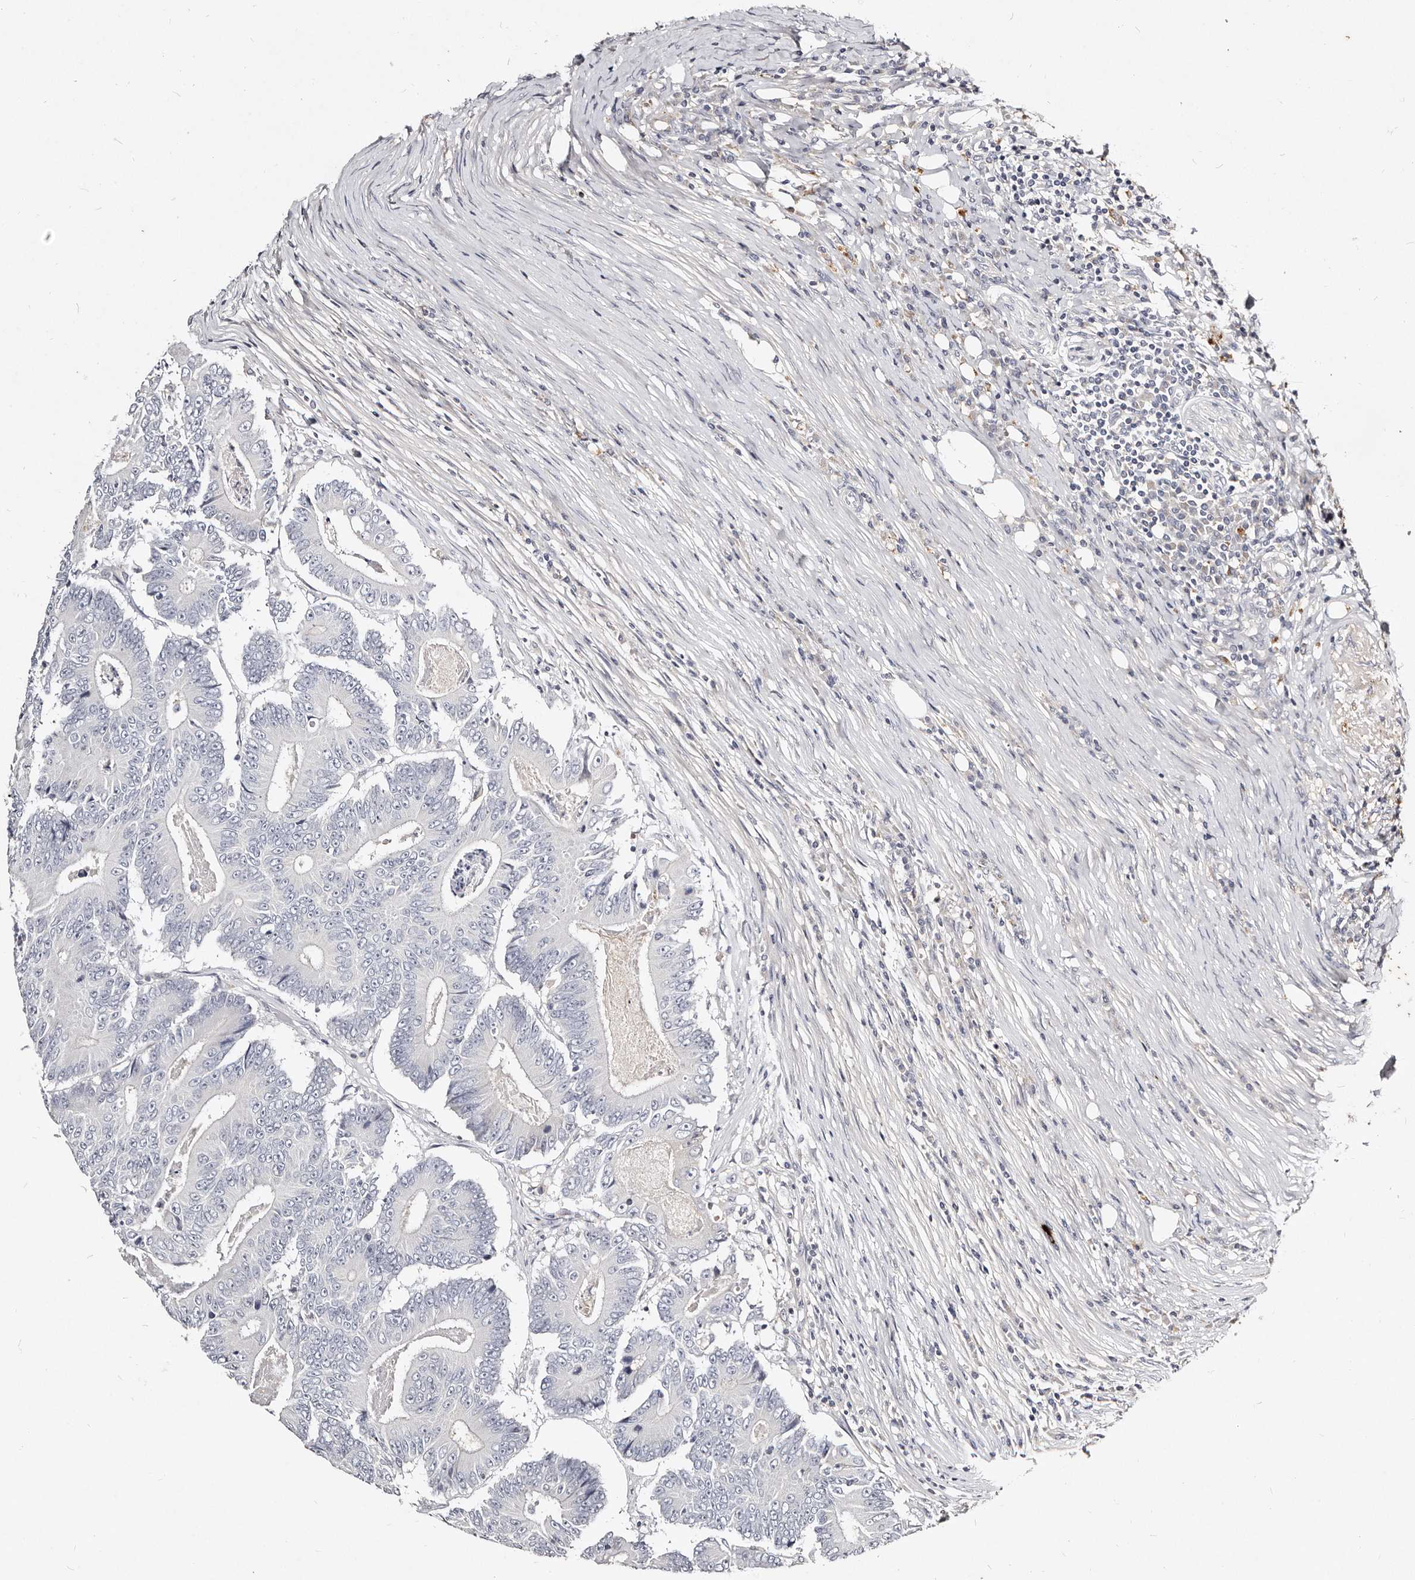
{"staining": {"intensity": "negative", "quantity": "none", "location": "none"}, "tissue": "colorectal cancer", "cell_type": "Tumor cells", "image_type": "cancer", "snomed": [{"axis": "morphology", "description": "Adenocarcinoma, NOS"}, {"axis": "topography", "description": "Colon"}], "caption": "Colorectal cancer was stained to show a protein in brown. There is no significant expression in tumor cells.", "gene": "MRPS33", "patient": {"sex": "male", "age": 83}}